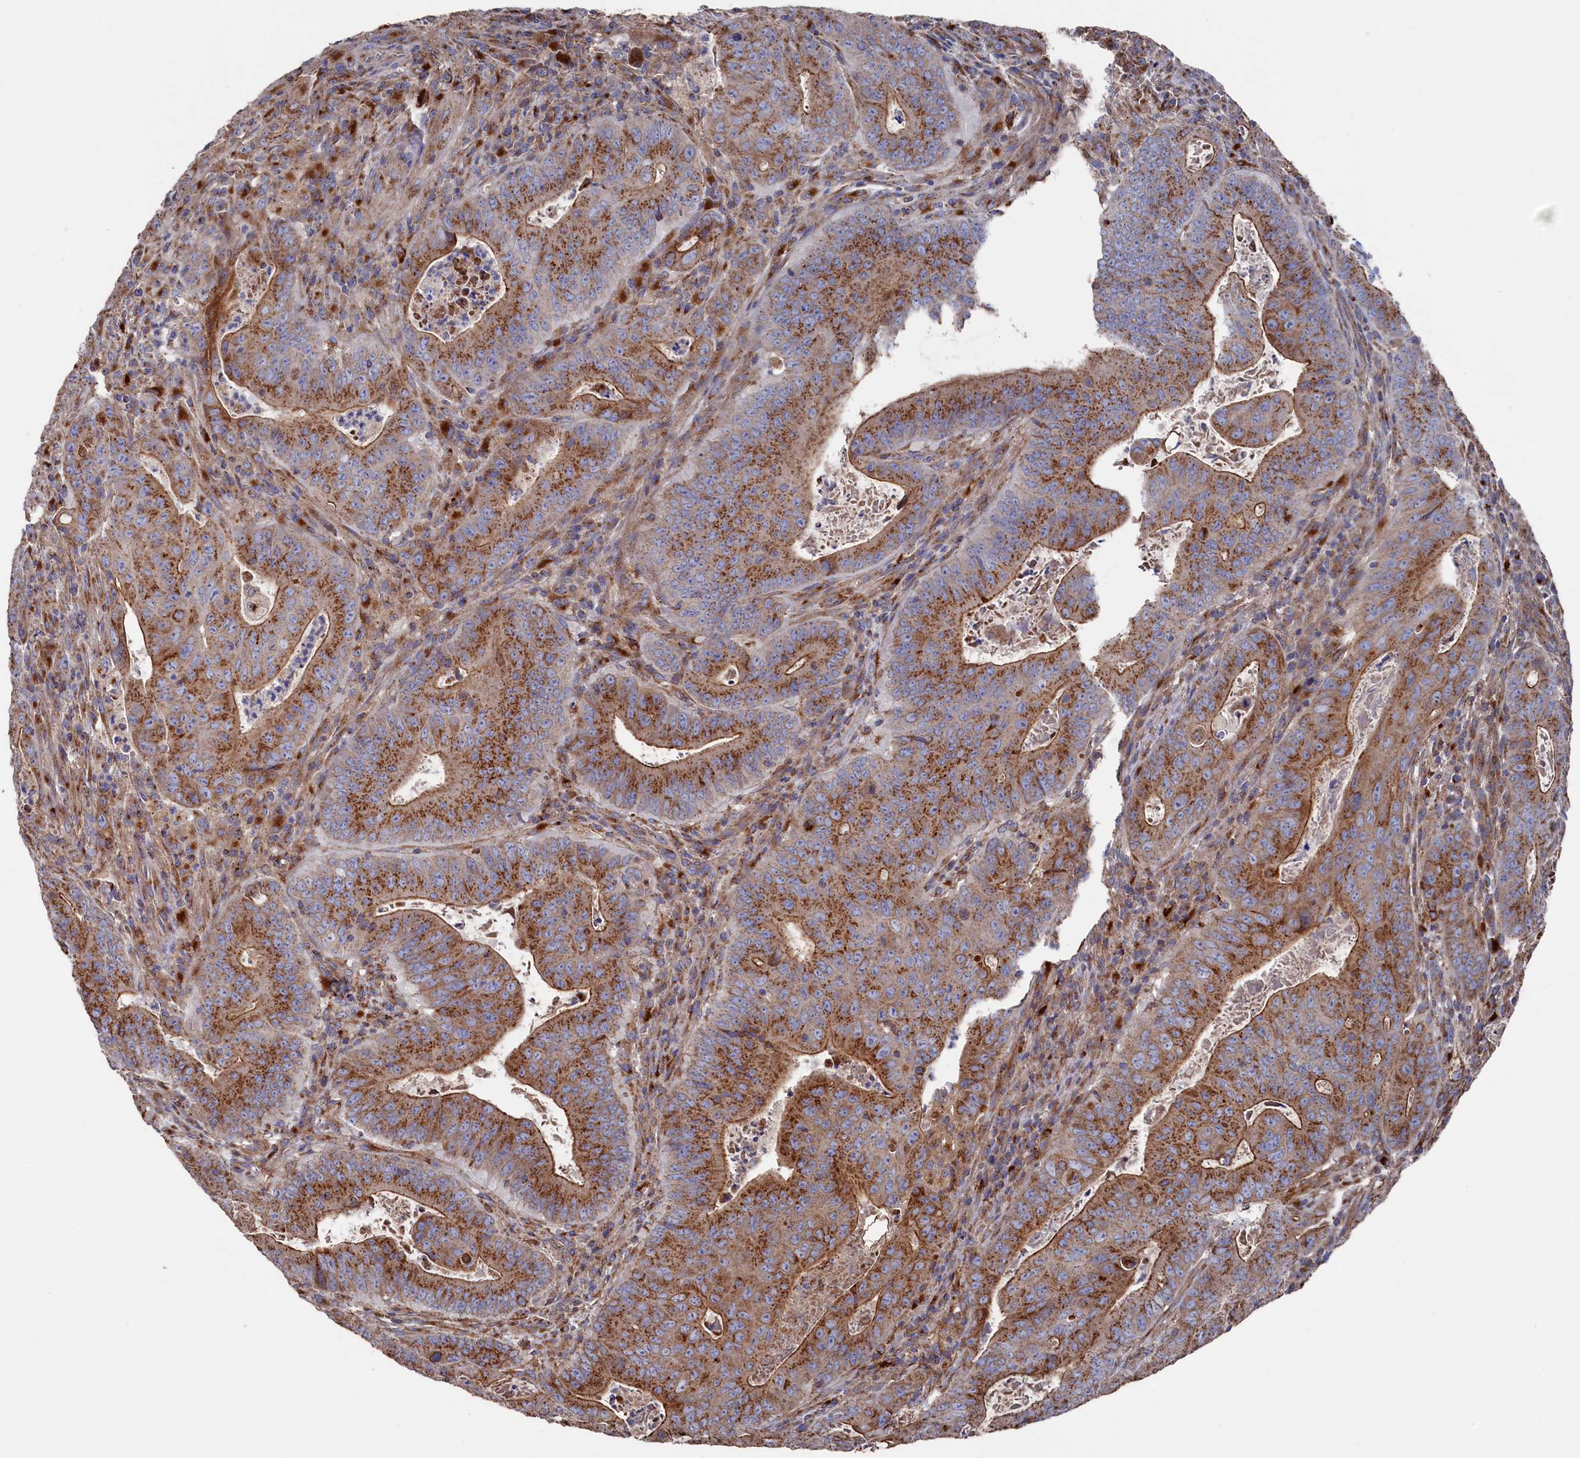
{"staining": {"intensity": "moderate", "quantity": ">75%", "location": "cytoplasmic/membranous"}, "tissue": "colorectal cancer", "cell_type": "Tumor cells", "image_type": "cancer", "snomed": [{"axis": "morphology", "description": "Adenocarcinoma, NOS"}, {"axis": "topography", "description": "Rectum"}], "caption": "High-power microscopy captured an immunohistochemistry micrograph of colorectal cancer, revealing moderate cytoplasmic/membranous positivity in about >75% of tumor cells. The protein is stained brown, and the nuclei are stained in blue (DAB (3,3'-diaminobenzidine) IHC with brightfield microscopy, high magnification).", "gene": "PRRC1", "patient": {"sex": "female", "age": 75}}